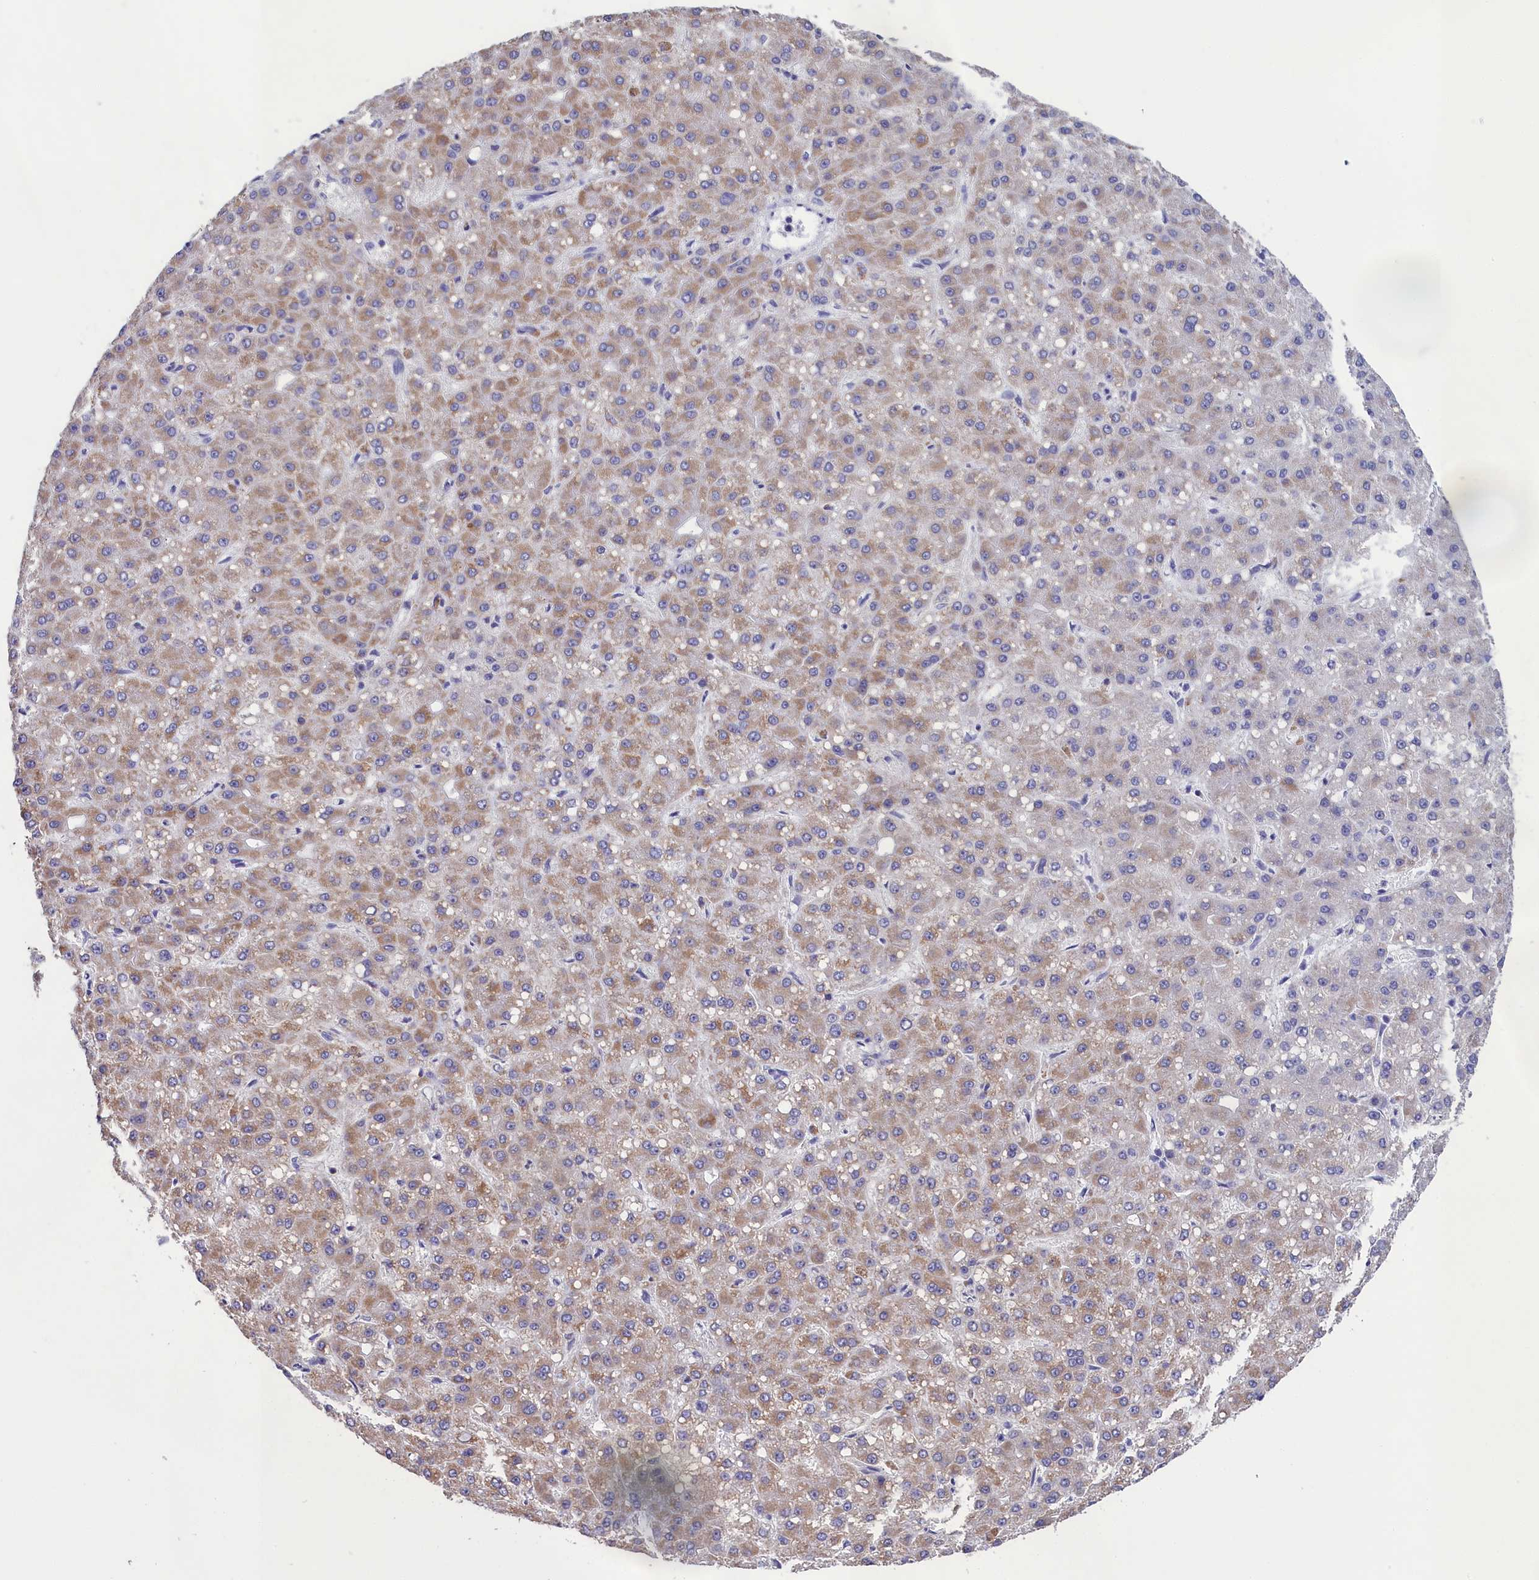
{"staining": {"intensity": "moderate", "quantity": "<25%", "location": "cytoplasmic/membranous"}, "tissue": "liver cancer", "cell_type": "Tumor cells", "image_type": "cancer", "snomed": [{"axis": "morphology", "description": "Carcinoma, Hepatocellular, NOS"}, {"axis": "topography", "description": "Liver"}], "caption": "An image of liver cancer stained for a protein shows moderate cytoplasmic/membranous brown staining in tumor cells. The staining was performed using DAB, with brown indicating positive protein expression. Nuclei are stained blue with hematoxylin.", "gene": "PRDM12", "patient": {"sex": "male", "age": 67}}